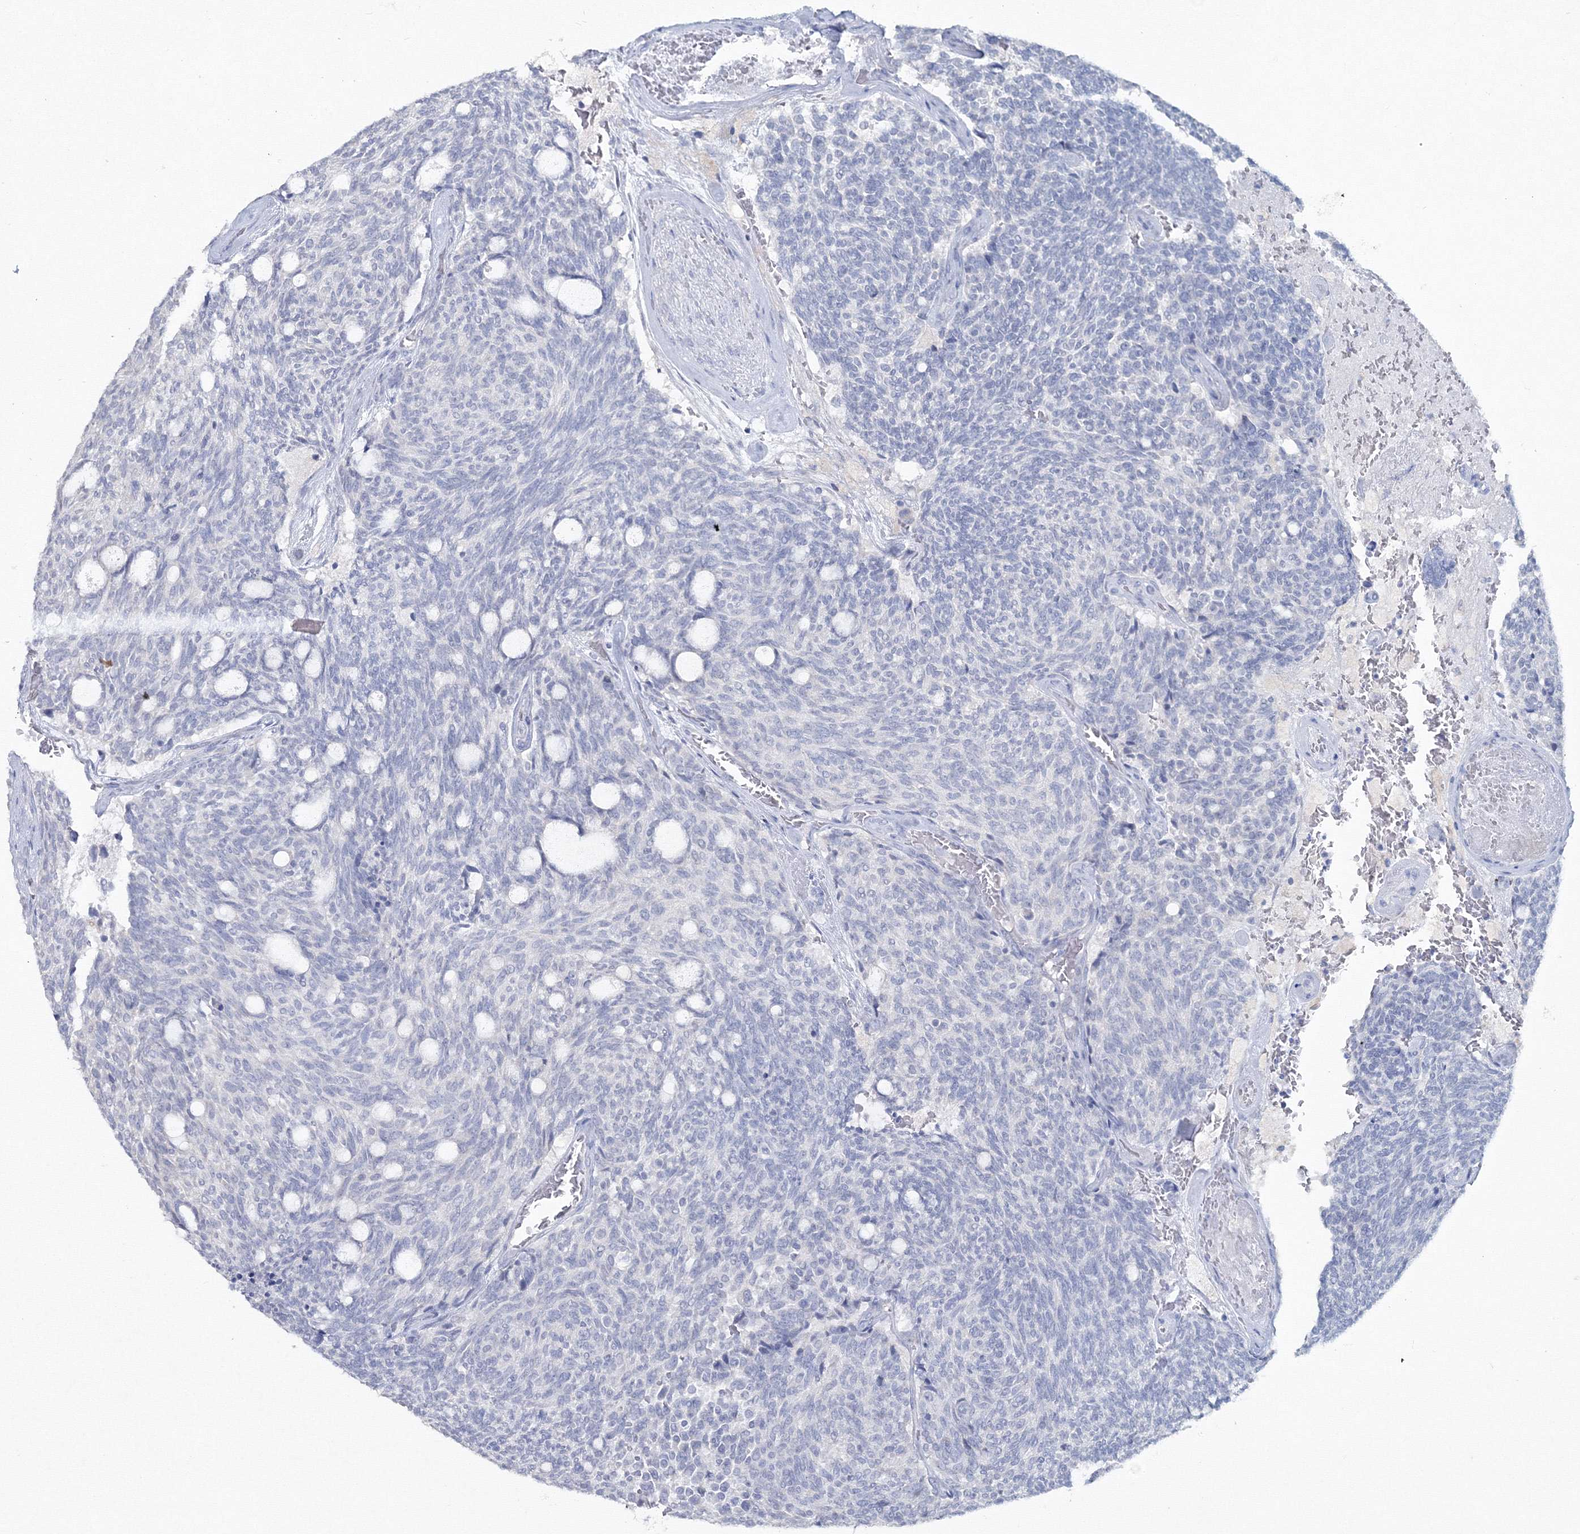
{"staining": {"intensity": "negative", "quantity": "none", "location": "none"}, "tissue": "carcinoid", "cell_type": "Tumor cells", "image_type": "cancer", "snomed": [{"axis": "morphology", "description": "Carcinoid, malignant, NOS"}, {"axis": "topography", "description": "Pancreas"}], "caption": "The micrograph shows no staining of tumor cells in malignant carcinoid.", "gene": "GCKR", "patient": {"sex": "female", "age": 54}}